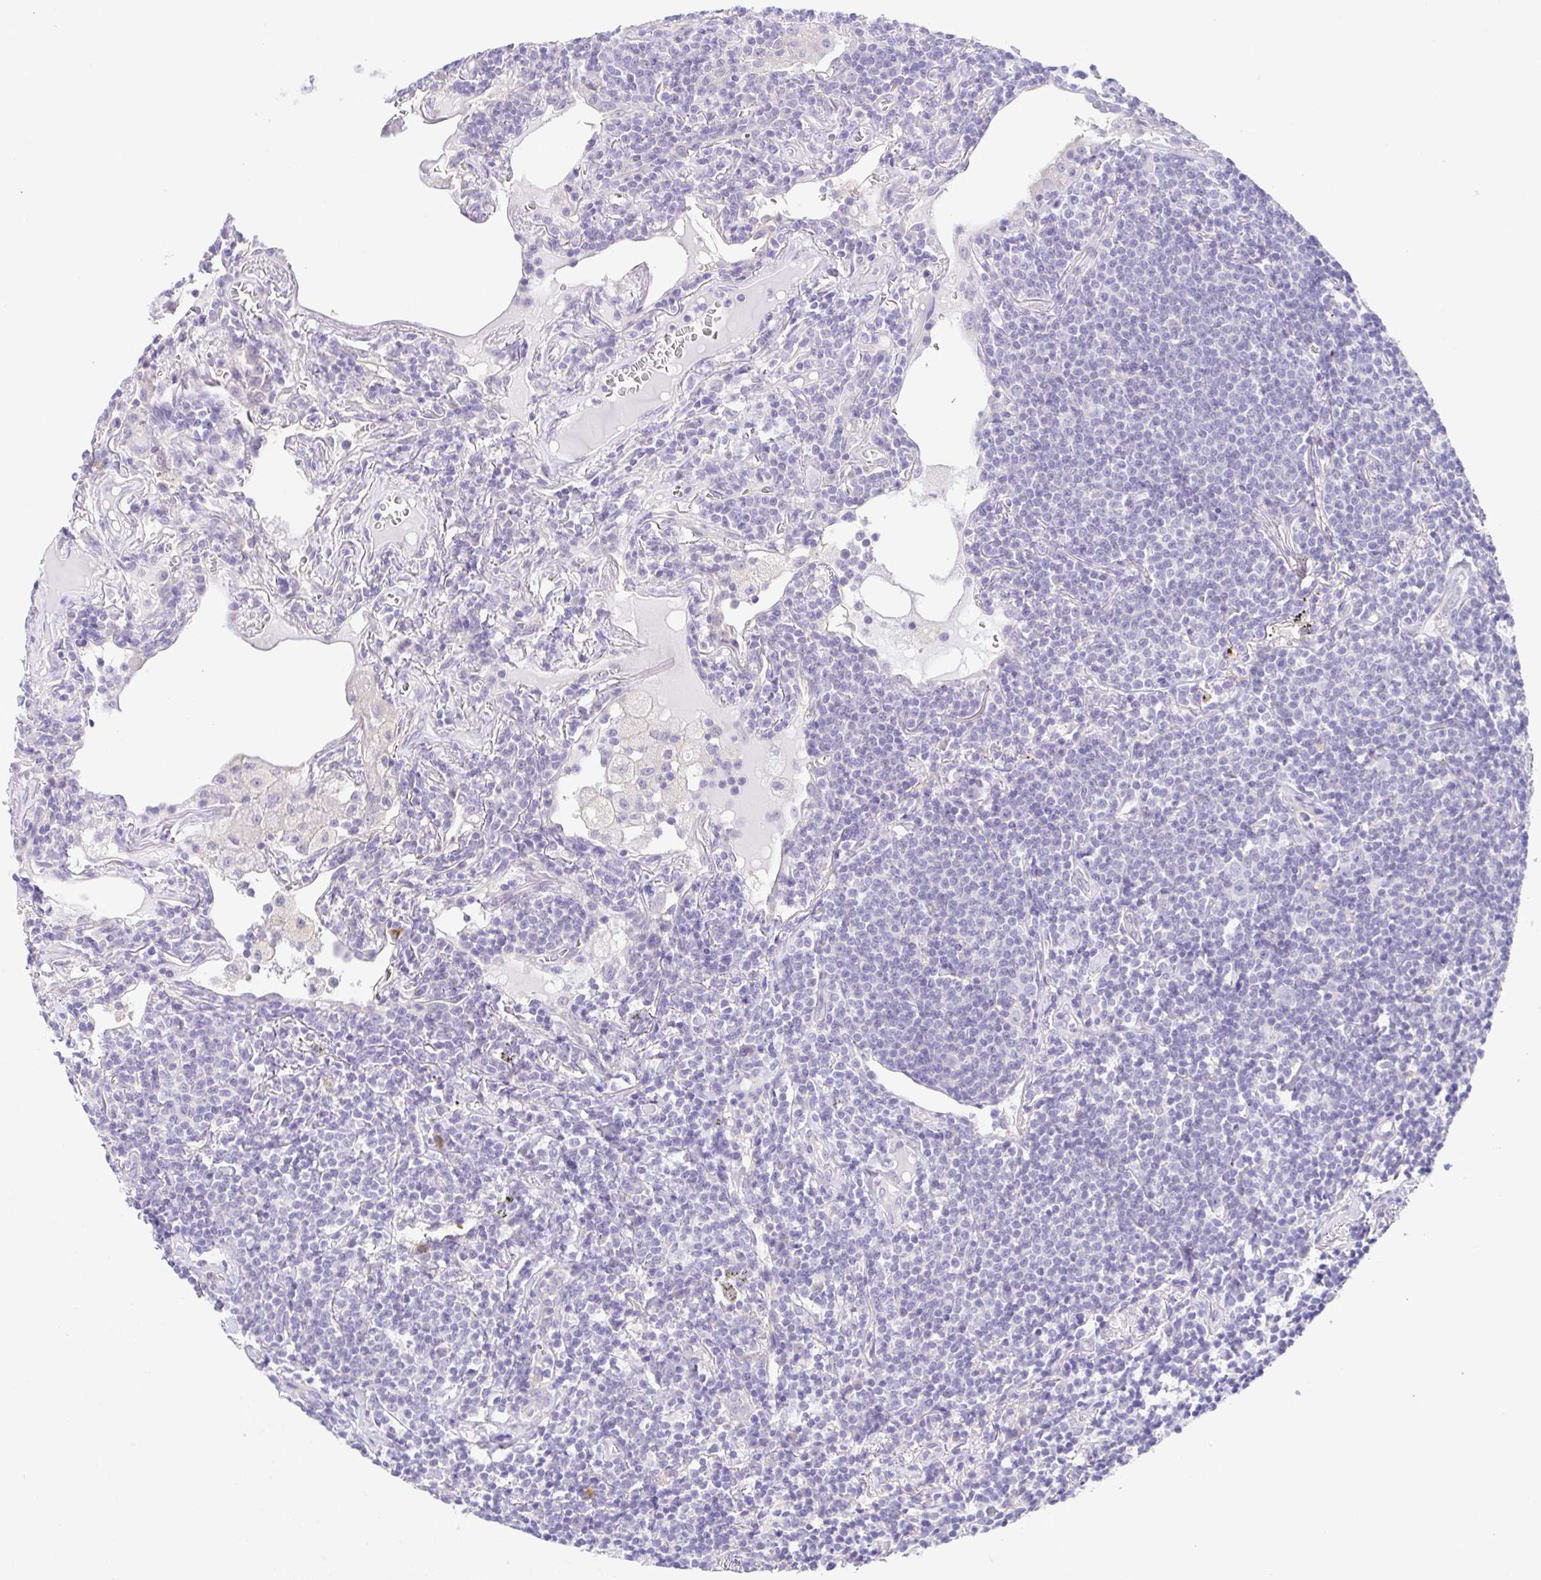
{"staining": {"intensity": "negative", "quantity": "none", "location": "none"}, "tissue": "lymphoma", "cell_type": "Tumor cells", "image_type": "cancer", "snomed": [{"axis": "morphology", "description": "Malignant lymphoma, non-Hodgkin's type, Low grade"}, {"axis": "topography", "description": "Lung"}], "caption": "DAB (3,3'-diaminobenzidine) immunohistochemical staining of malignant lymphoma, non-Hodgkin's type (low-grade) reveals no significant positivity in tumor cells.", "gene": "KRTDAP", "patient": {"sex": "female", "age": 71}}